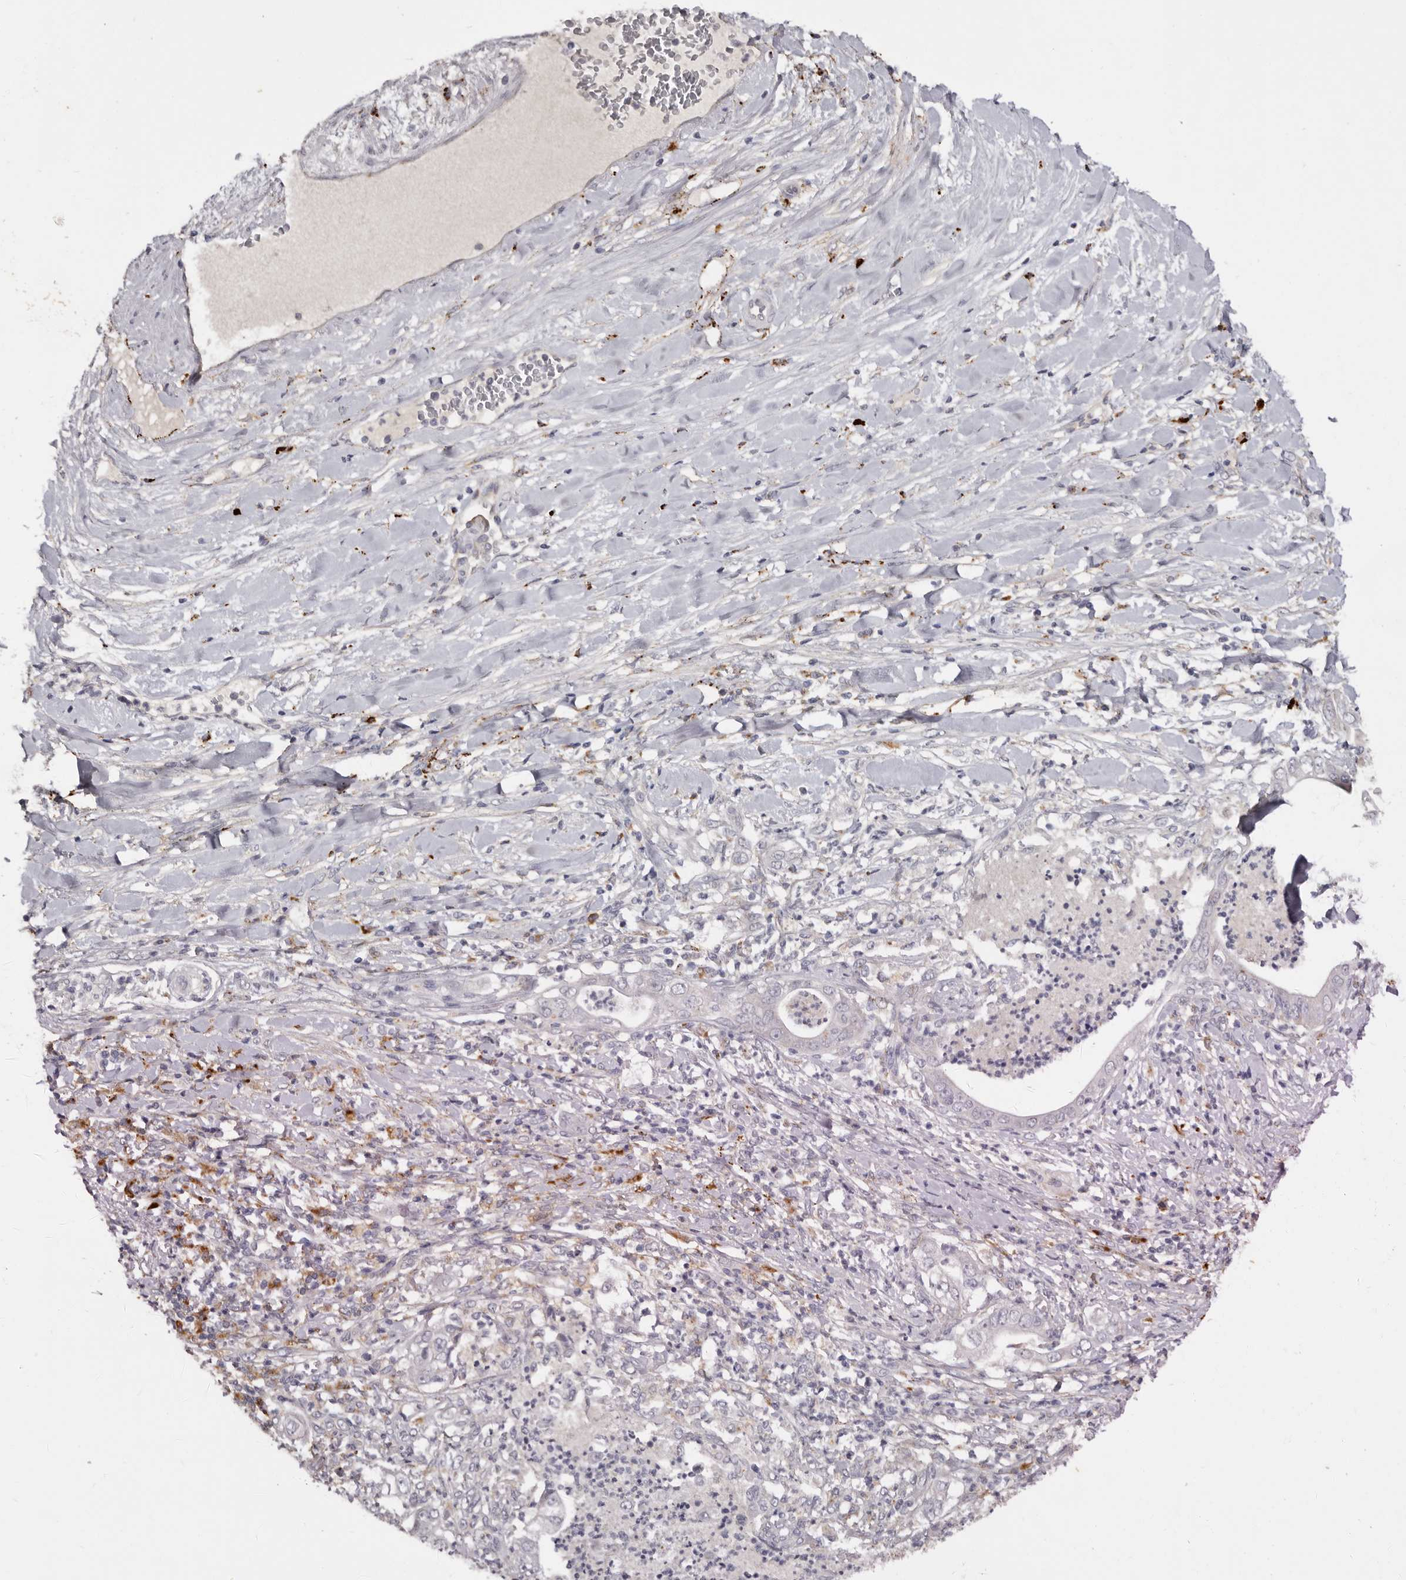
{"staining": {"intensity": "moderate", "quantity": "<25%", "location": "cytoplasmic/membranous"}, "tissue": "pancreatic cancer", "cell_type": "Tumor cells", "image_type": "cancer", "snomed": [{"axis": "morphology", "description": "Adenocarcinoma, NOS"}, {"axis": "topography", "description": "Pancreas"}], "caption": "The immunohistochemical stain labels moderate cytoplasmic/membranous expression in tumor cells of pancreatic cancer tissue. The staining is performed using DAB brown chromogen to label protein expression. The nuclei are counter-stained blue using hematoxylin.", "gene": "DAP", "patient": {"sex": "female", "age": 78}}